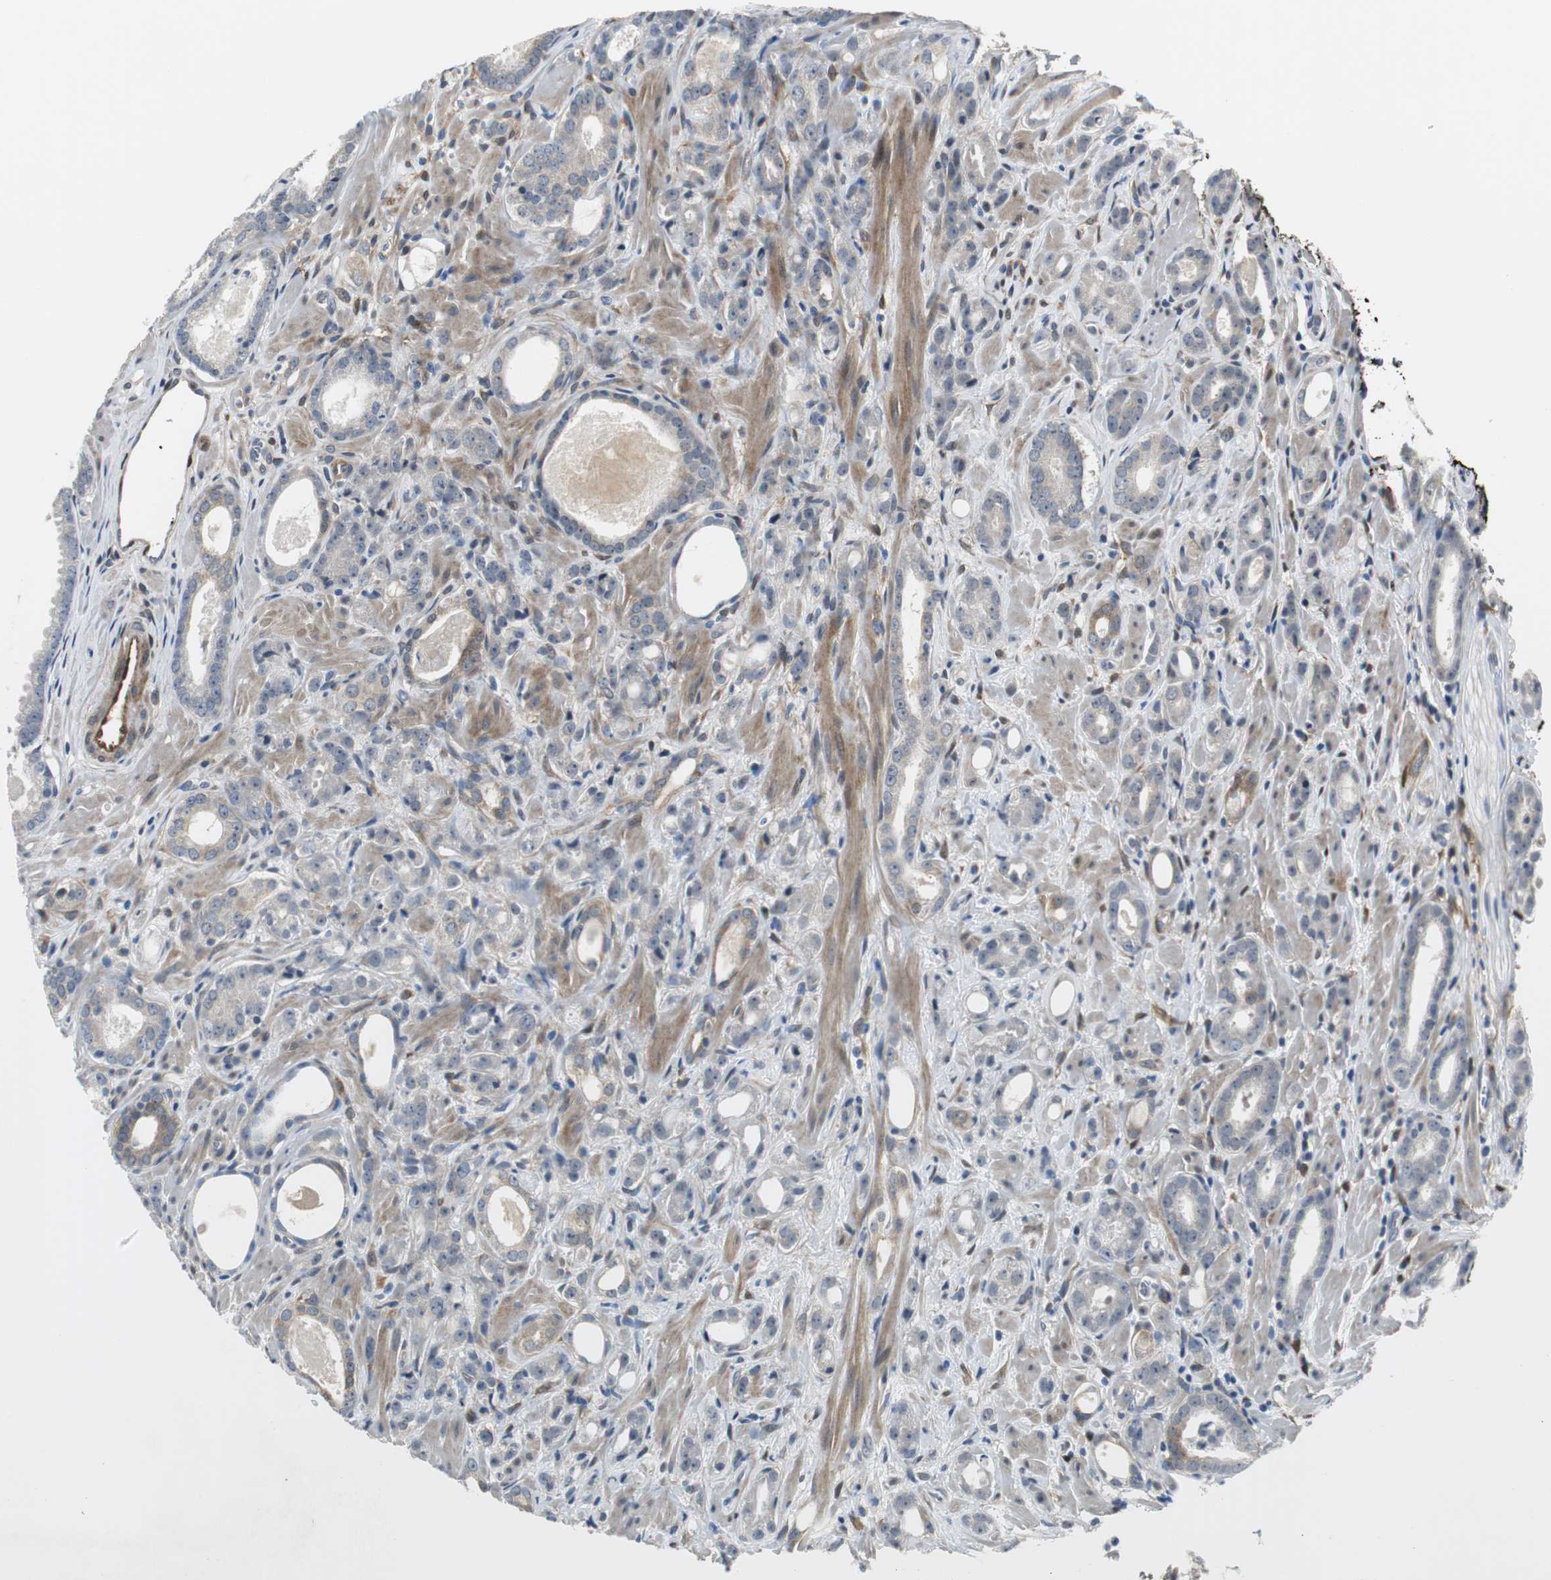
{"staining": {"intensity": "weak", "quantity": "25%-75%", "location": "cytoplasmic/membranous"}, "tissue": "prostate cancer", "cell_type": "Tumor cells", "image_type": "cancer", "snomed": [{"axis": "morphology", "description": "Adenocarcinoma, Low grade"}, {"axis": "topography", "description": "Prostate"}], "caption": "Protein expression by immunohistochemistry (IHC) shows weak cytoplasmic/membranous expression in about 25%-75% of tumor cells in prostate low-grade adenocarcinoma.", "gene": "FHL2", "patient": {"sex": "male", "age": 57}}